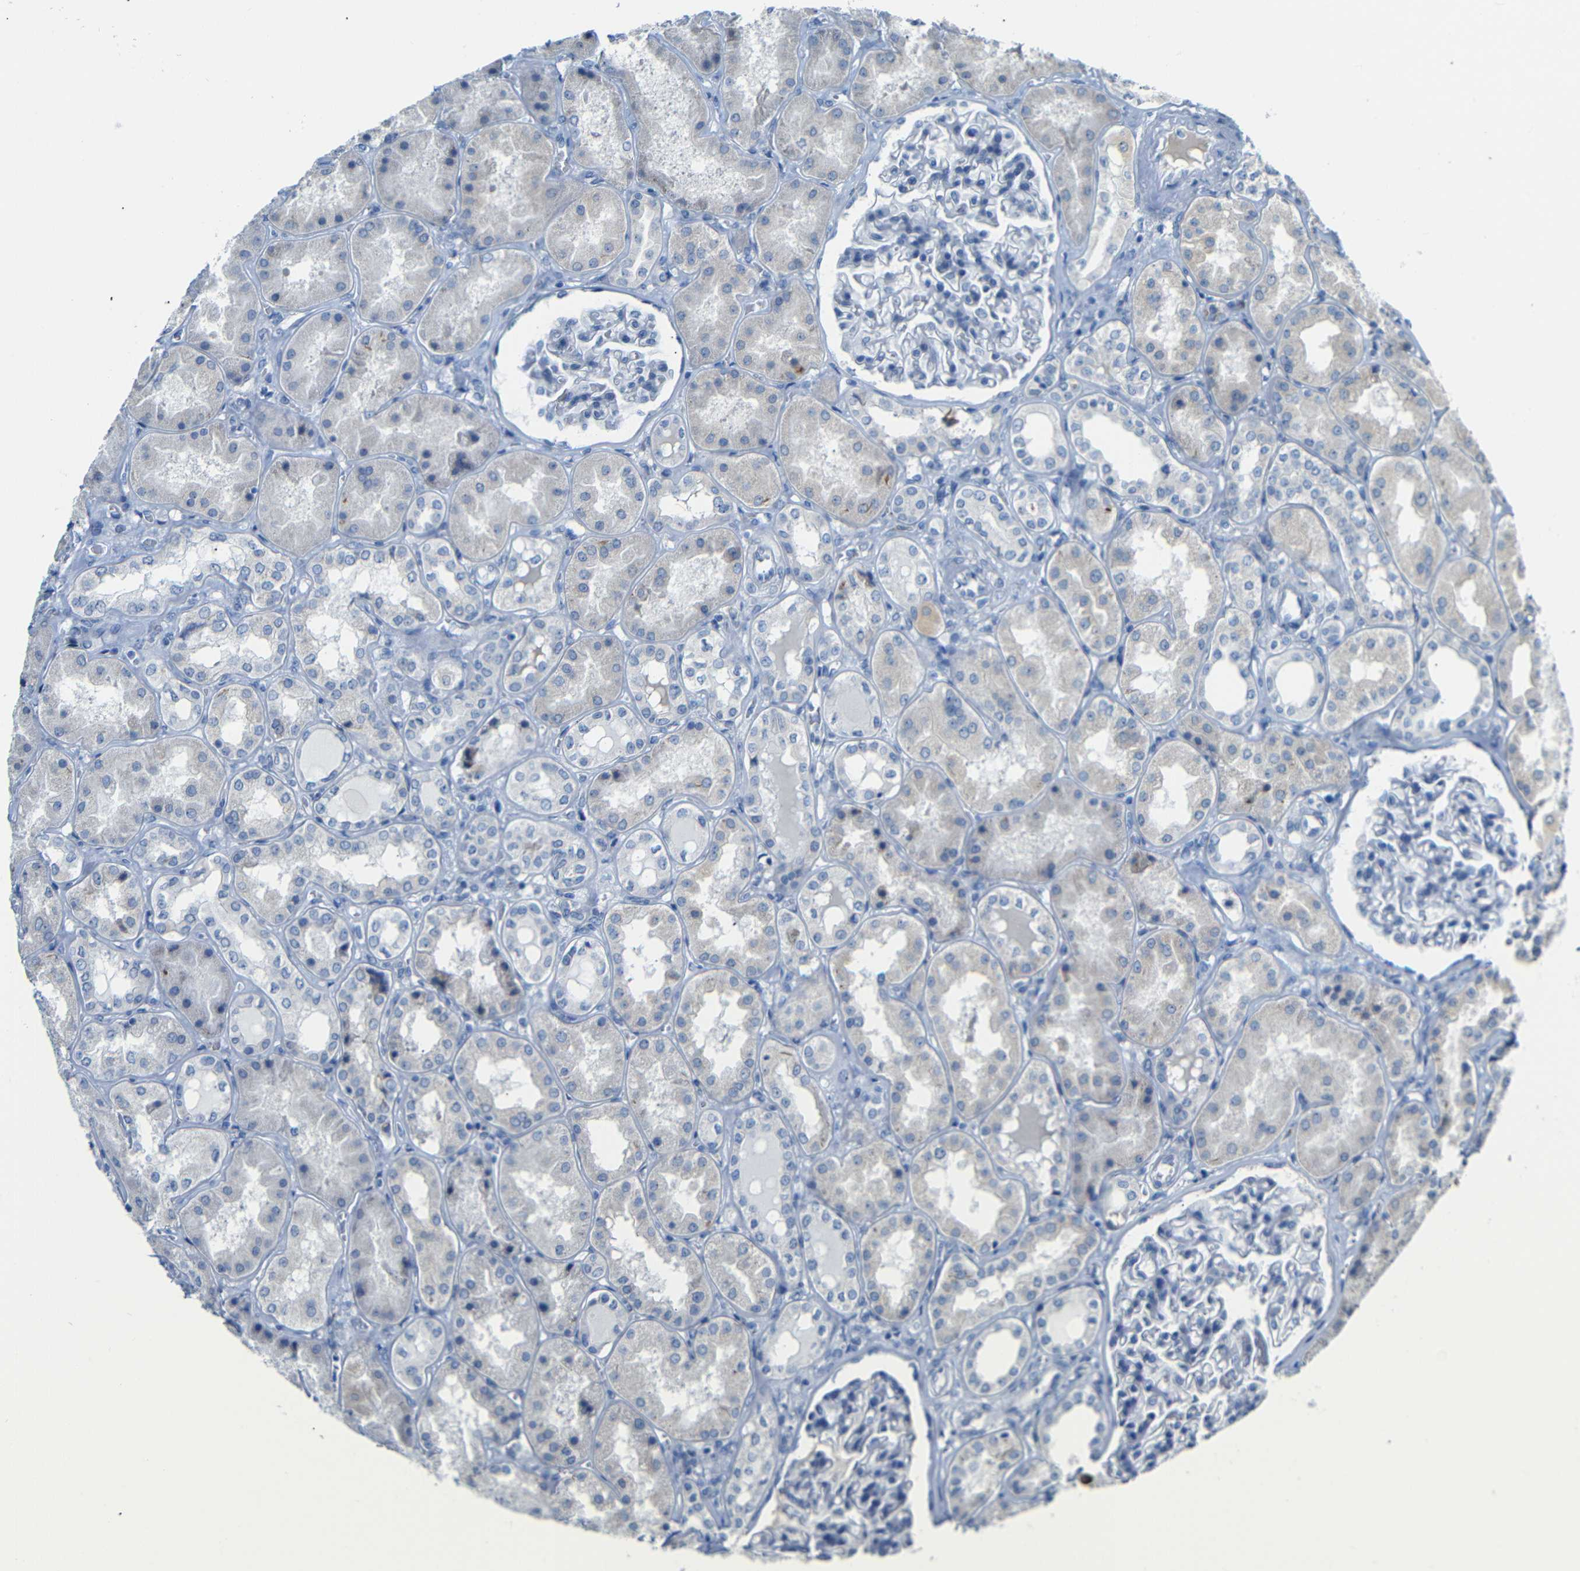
{"staining": {"intensity": "negative", "quantity": "none", "location": "none"}, "tissue": "kidney", "cell_type": "Cells in glomeruli", "image_type": "normal", "snomed": [{"axis": "morphology", "description": "Normal tissue, NOS"}, {"axis": "topography", "description": "Kidney"}], "caption": "DAB immunohistochemical staining of benign kidney displays no significant staining in cells in glomeruli.", "gene": "C15orf48", "patient": {"sex": "female", "age": 56}}